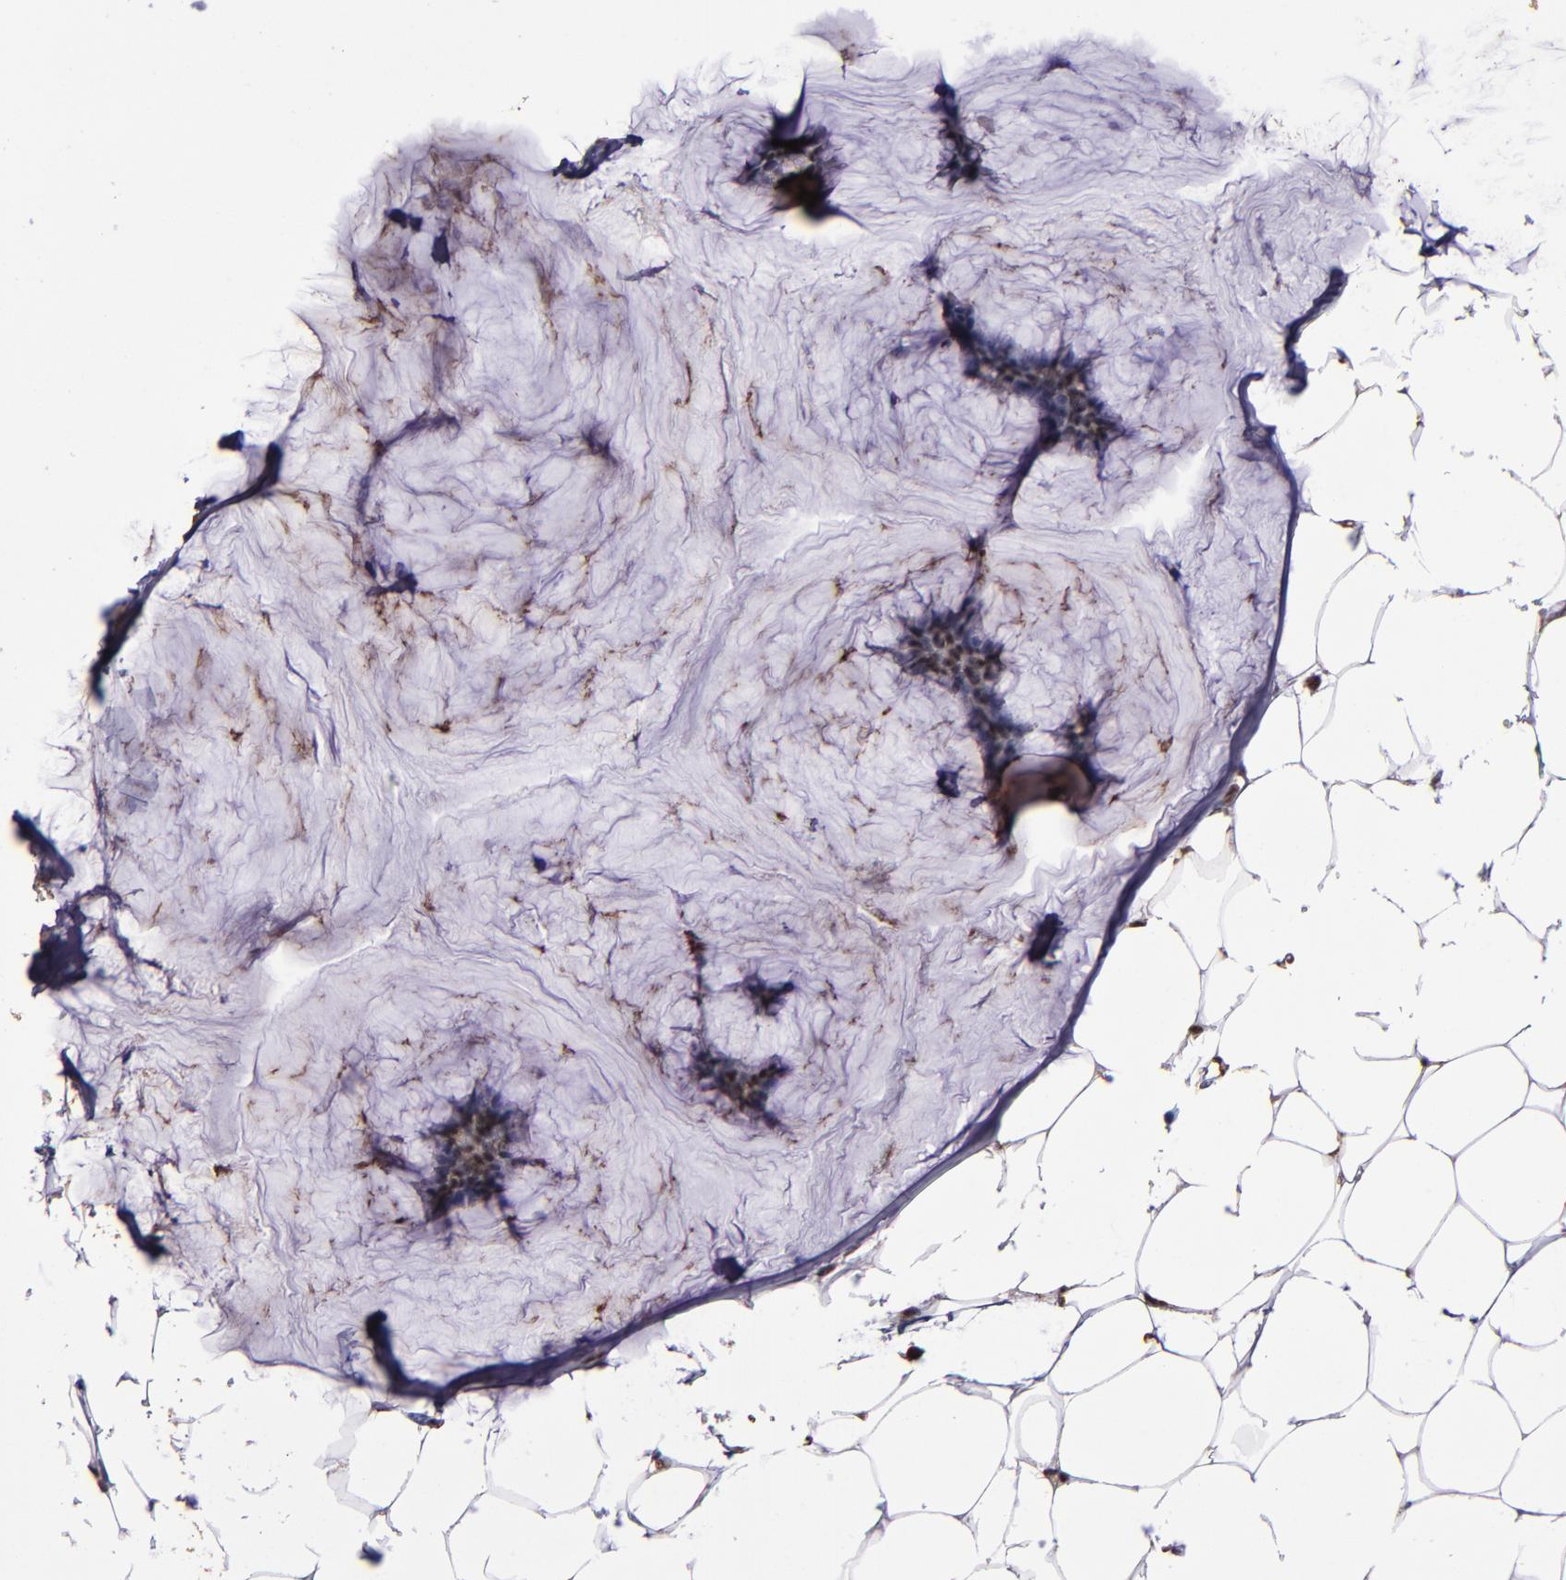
{"staining": {"intensity": "moderate", "quantity": "25%-75%", "location": "cytoplasmic/membranous,nuclear"}, "tissue": "breast cancer", "cell_type": "Tumor cells", "image_type": "cancer", "snomed": [{"axis": "morphology", "description": "Duct carcinoma"}, {"axis": "topography", "description": "Breast"}], "caption": "A brown stain highlights moderate cytoplasmic/membranous and nuclear staining of a protein in human breast invasive ductal carcinoma tumor cells. (Stains: DAB in brown, nuclei in blue, Microscopy: brightfield microscopy at high magnification).", "gene": "CECR2", "patient": {"sex": "female", "age": 93}}